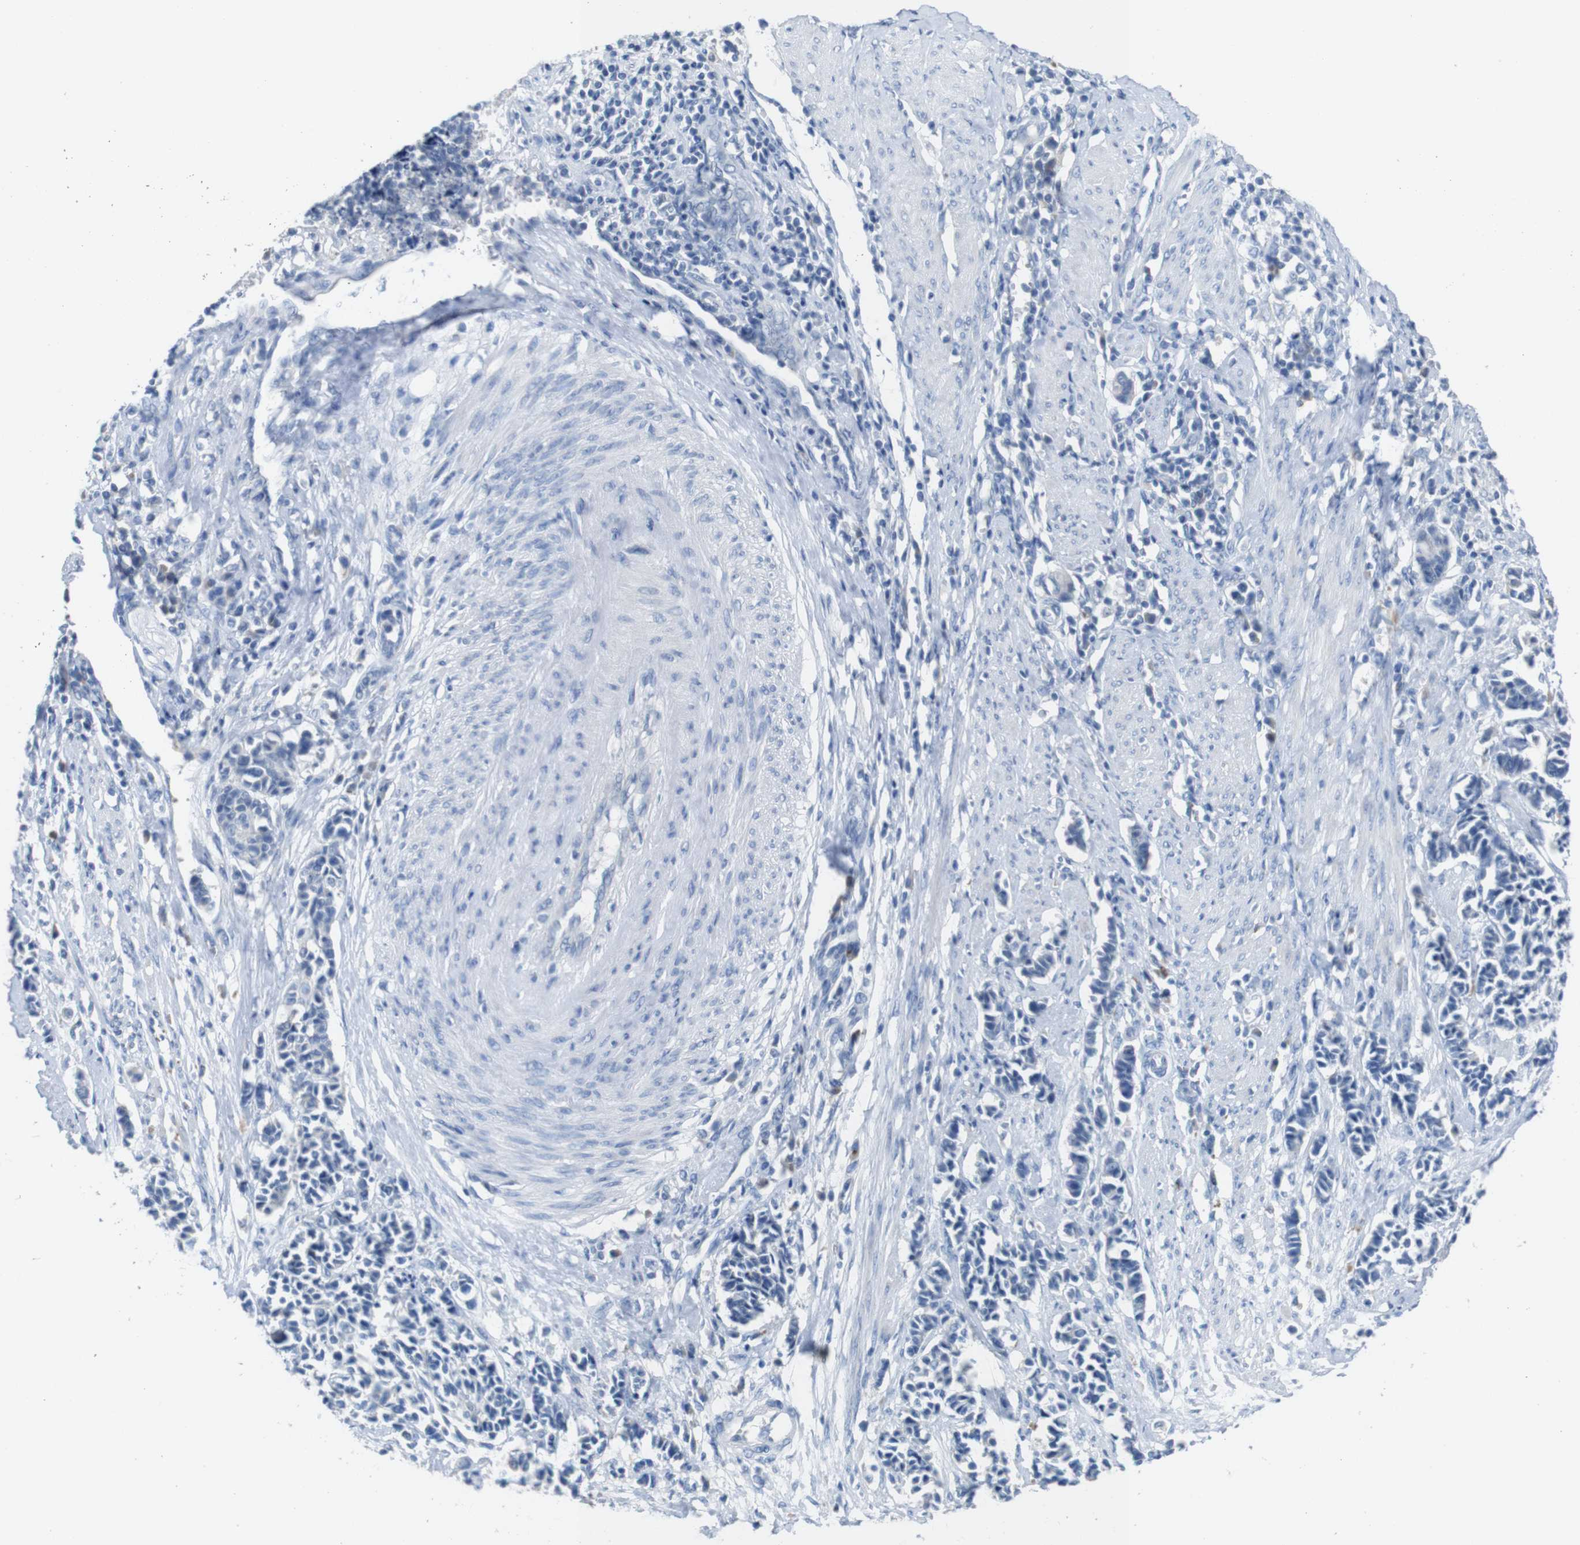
{"staining": {"intensity": "negative", "quantity": "none", "location": "none"}, "tissue": "cervical cancer", "cell_type": "Tumor cells", "image_type": "cancer", "snomed": [{"axis": "morphology", "description": "Normal tissue, NOS"}, {"axis": "morphology", "description": "Squamous cell carcinoma, NOS"}, {"axis": "topography", "description": "Cervix"}], "caption": "IHC photomicrograph of neoplastic tissue: human squamous cell carcinoma (cervical) stained with DAB (3,3'-diaminobenzidine) shows no significant protein positivity in tumor cells.", "gene": "SLC2A8", "patient": {"sex": "female", "age": 35}}